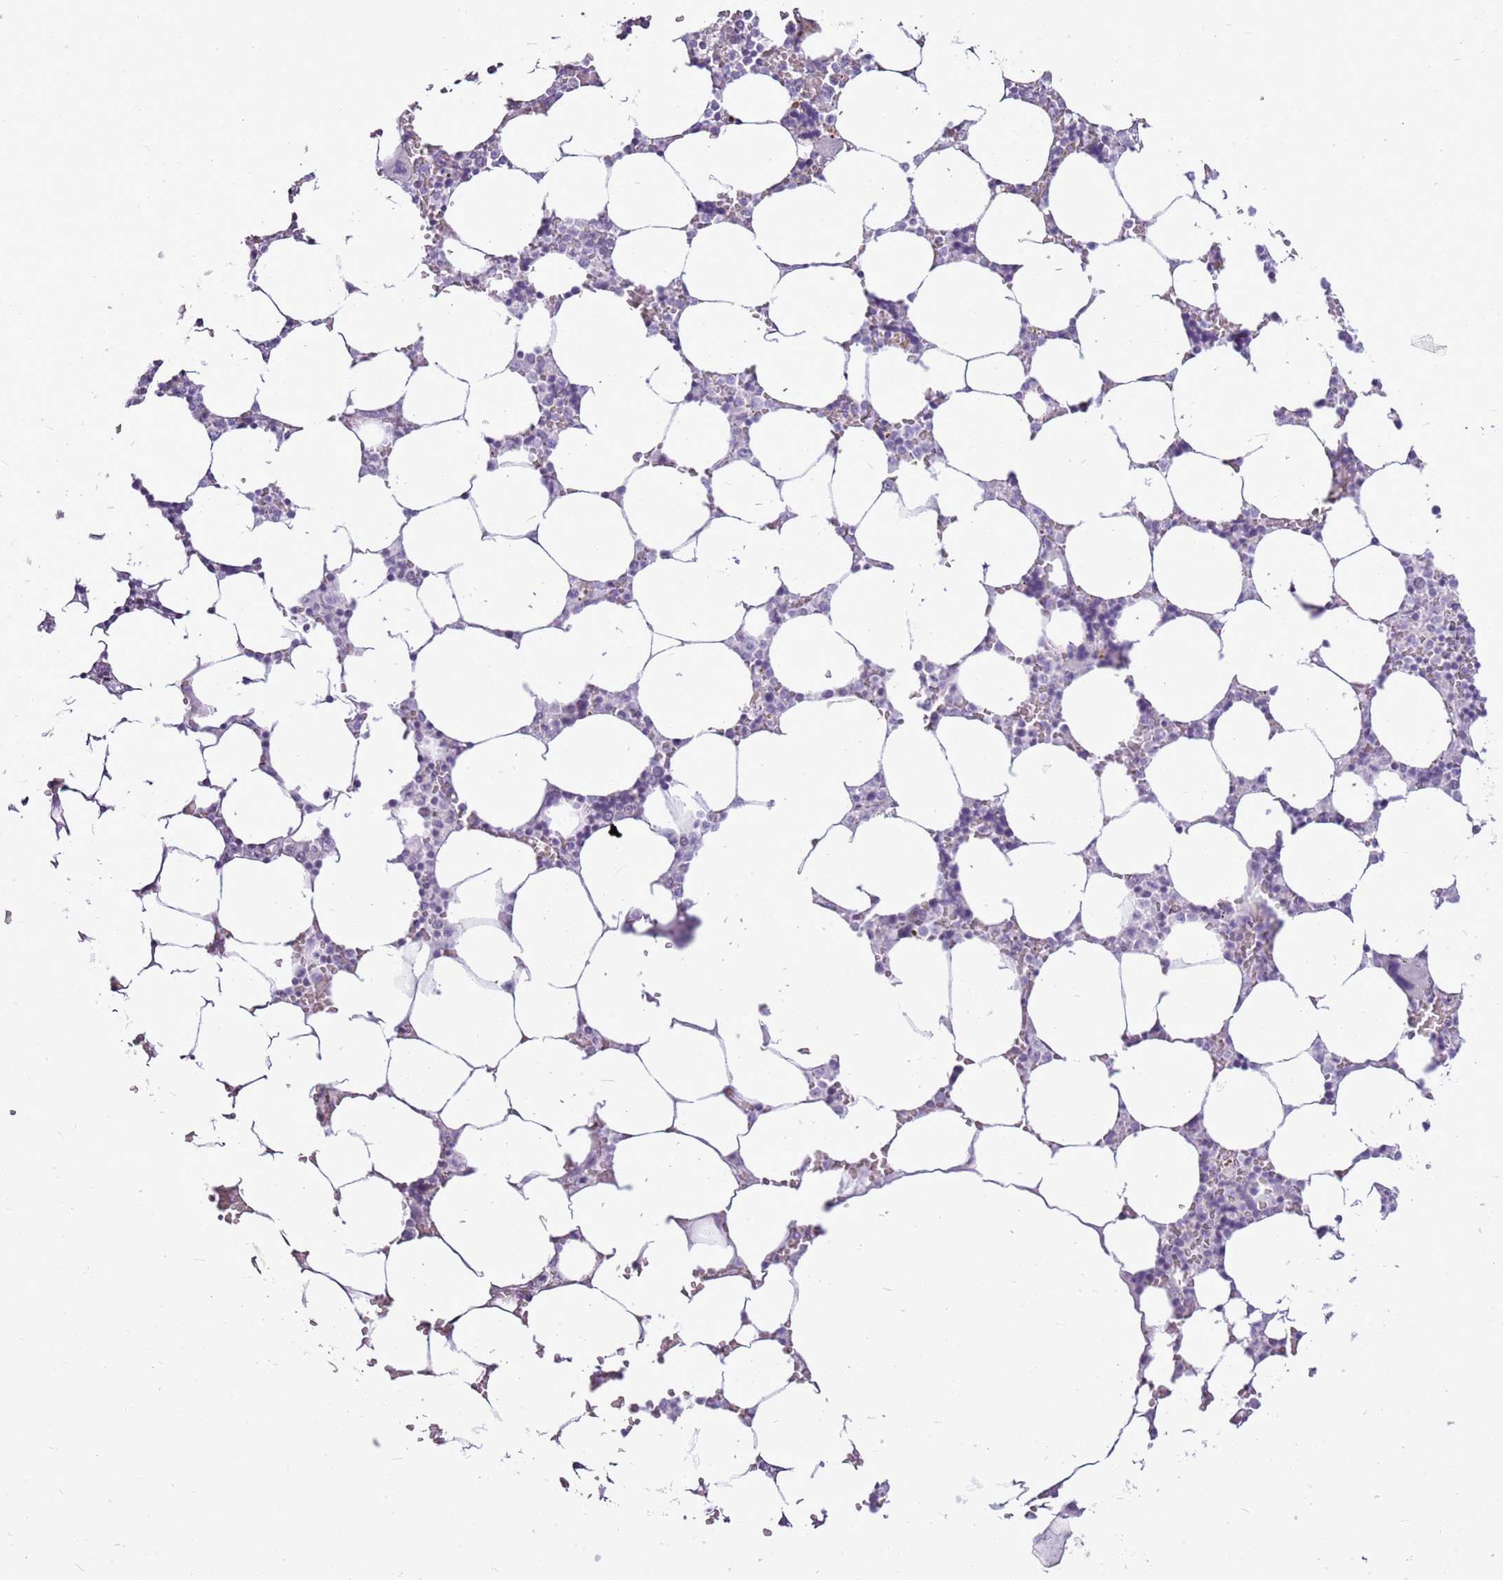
{"staining": {"intensity": "negative", "quantity": "none", "location": "none"}, "tissue": "bone marrow", "cell_type": "Hematopoietic cells", "image_type": "normal", "snomed": [{"axis": "morphology", "description": "Normal tissue, NOS"}, {"axis": "topography", "description": "Bone marrow"}], "caption": "This is a histopathology image of IHC staining of benign bone marrow, which shows no expression in hematopoietic cells.", "gene": "RPL3L", "patient": {"sex": "male", "age": 64}}